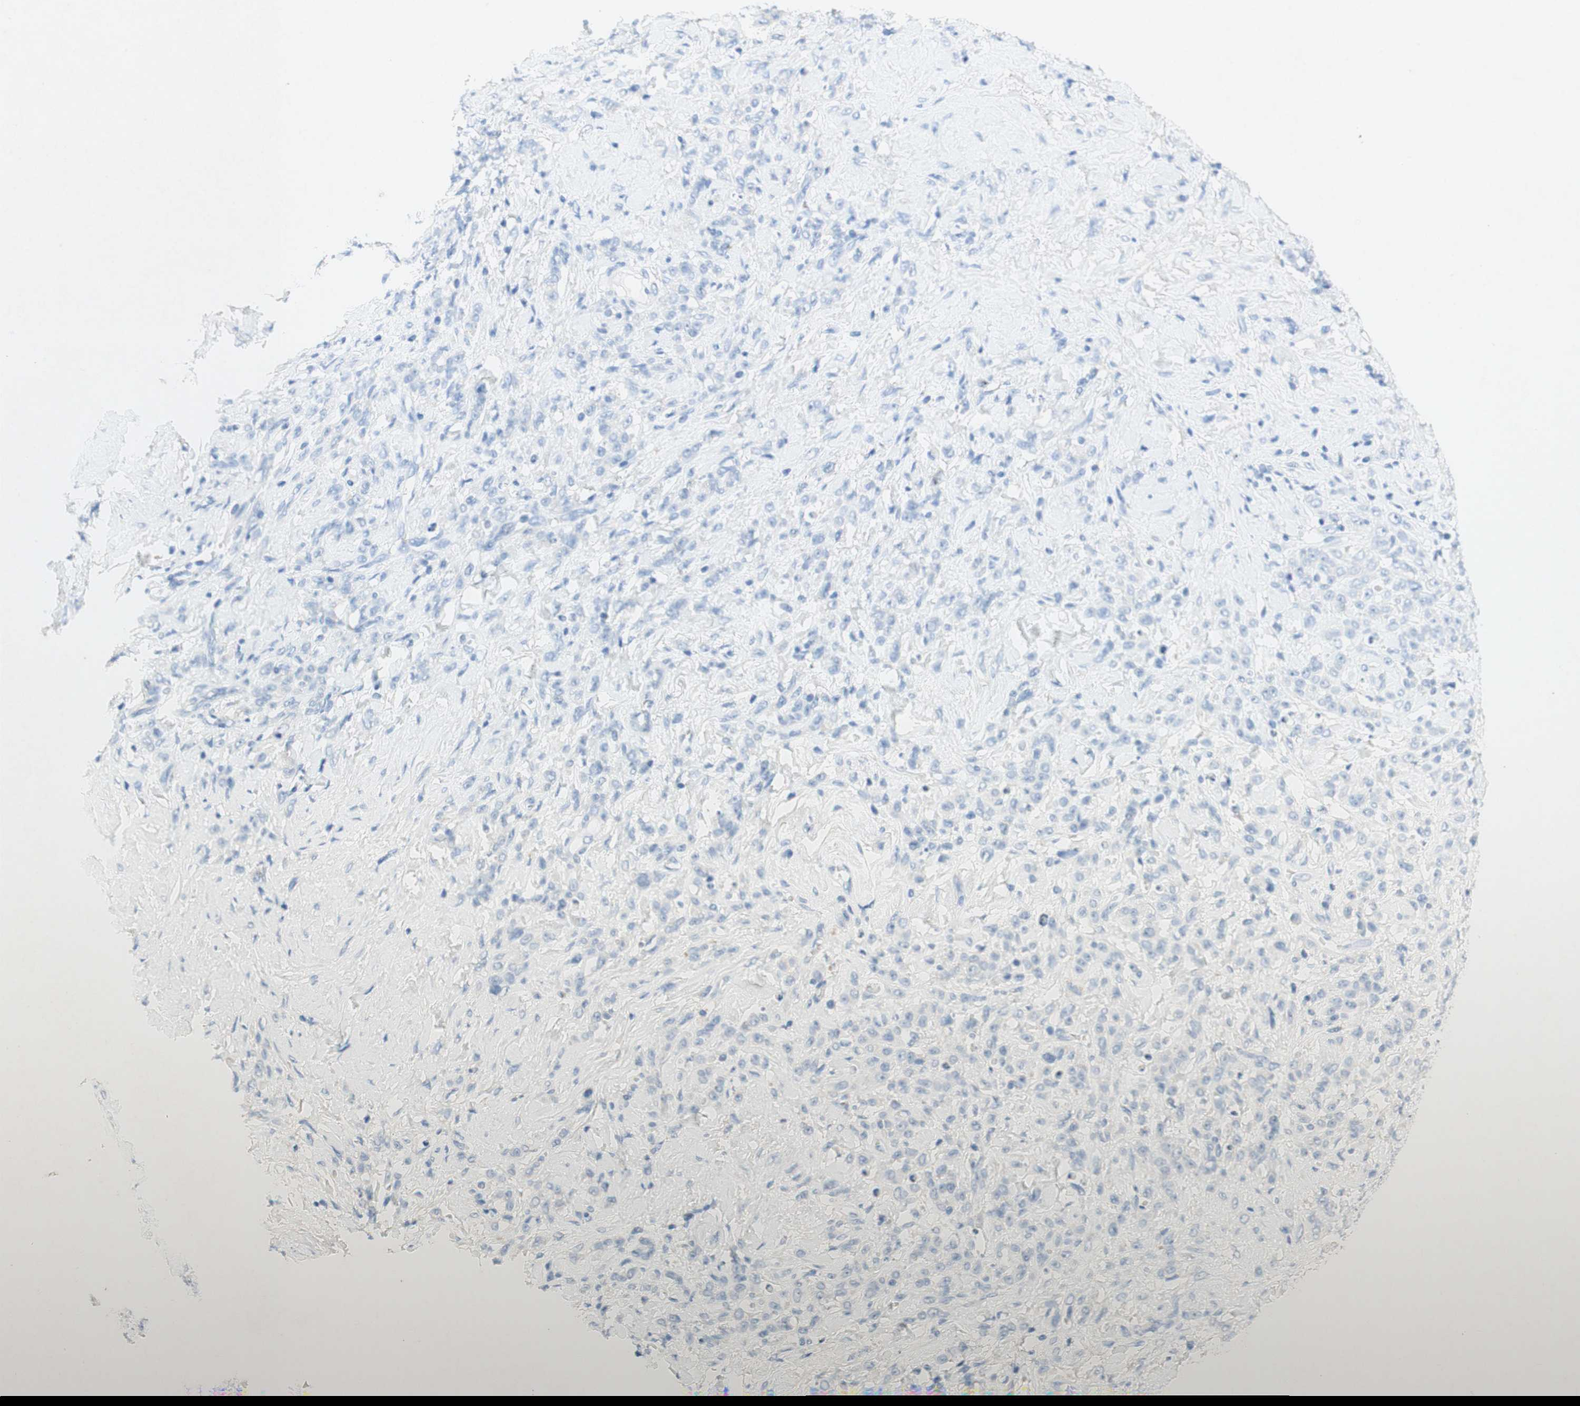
{"staining": {"intensity": "negative", "quantity": "none", "location": "none"}, "tissue": "stomach cancer", "cell_type": "Tumor cells", "image_type": "cancer", "snomed": [{"axis": "morphology", "description": "Adenocarcinoma, NOS"}, {"axis": "topography", "description": "Stomach"}], "caption": "Tumor cells show no significant protein staining in stomach adenocarcinoma.", "gene": "POLR2J3", "patient": {"sex": "male", "age": 82}}